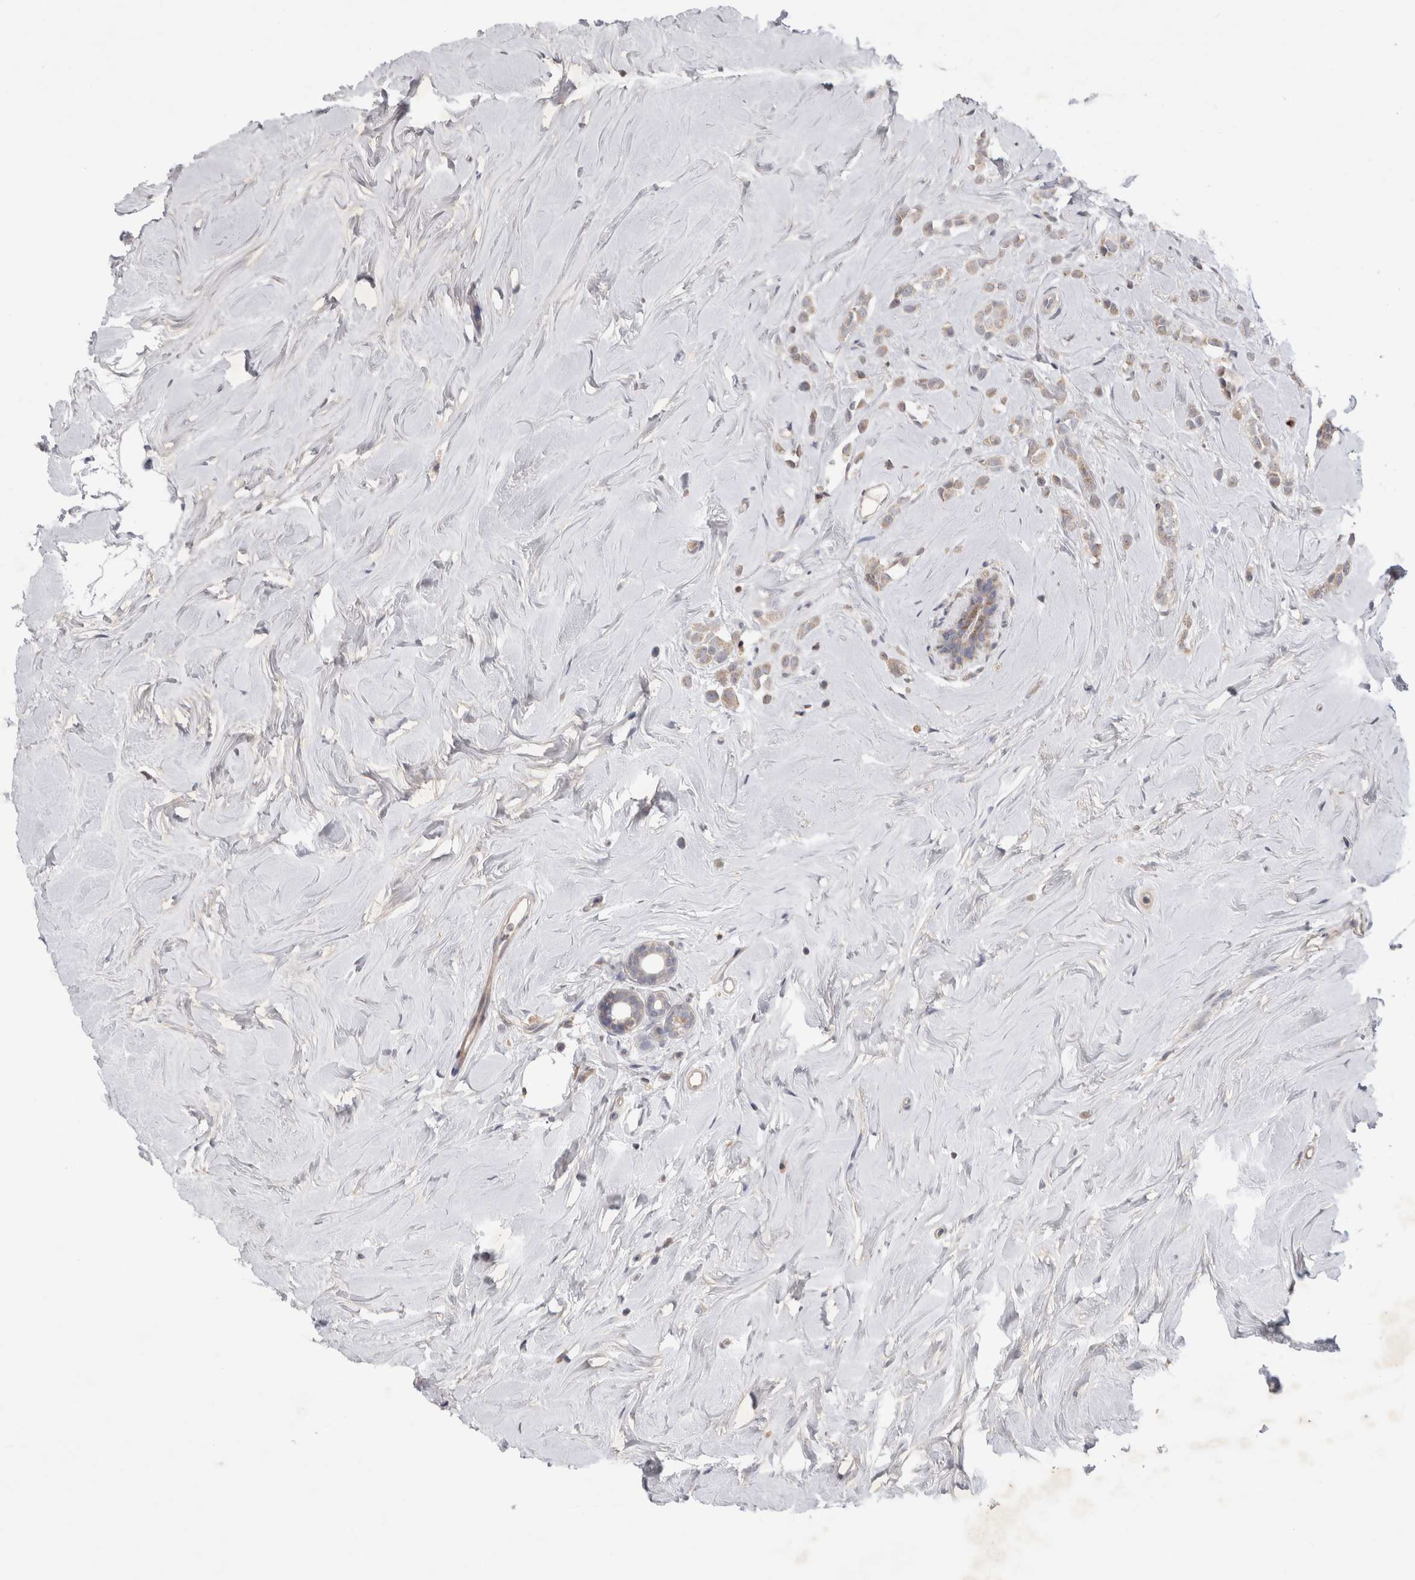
{"staining": {"intensity": "weak", "quantity": "25%-75%", "location": "cytoplasmic/membranous"}, "tissue": "breast cancer", "cell_type": "Tumor cells", "image_type": "cancer", "snomed": [{"axis": "morphology", "description": "Lobular carcinoma"}, {"axis": "topography", "description": "Breast"}], "caption": "The micrograph reveals a brown stain indicating the presence of a protein in the cytoplasmic/membranous of tumor cells in breast cancer.", "gene": "SRD5A3", "patient": {"sex": "female", "age": 47}}